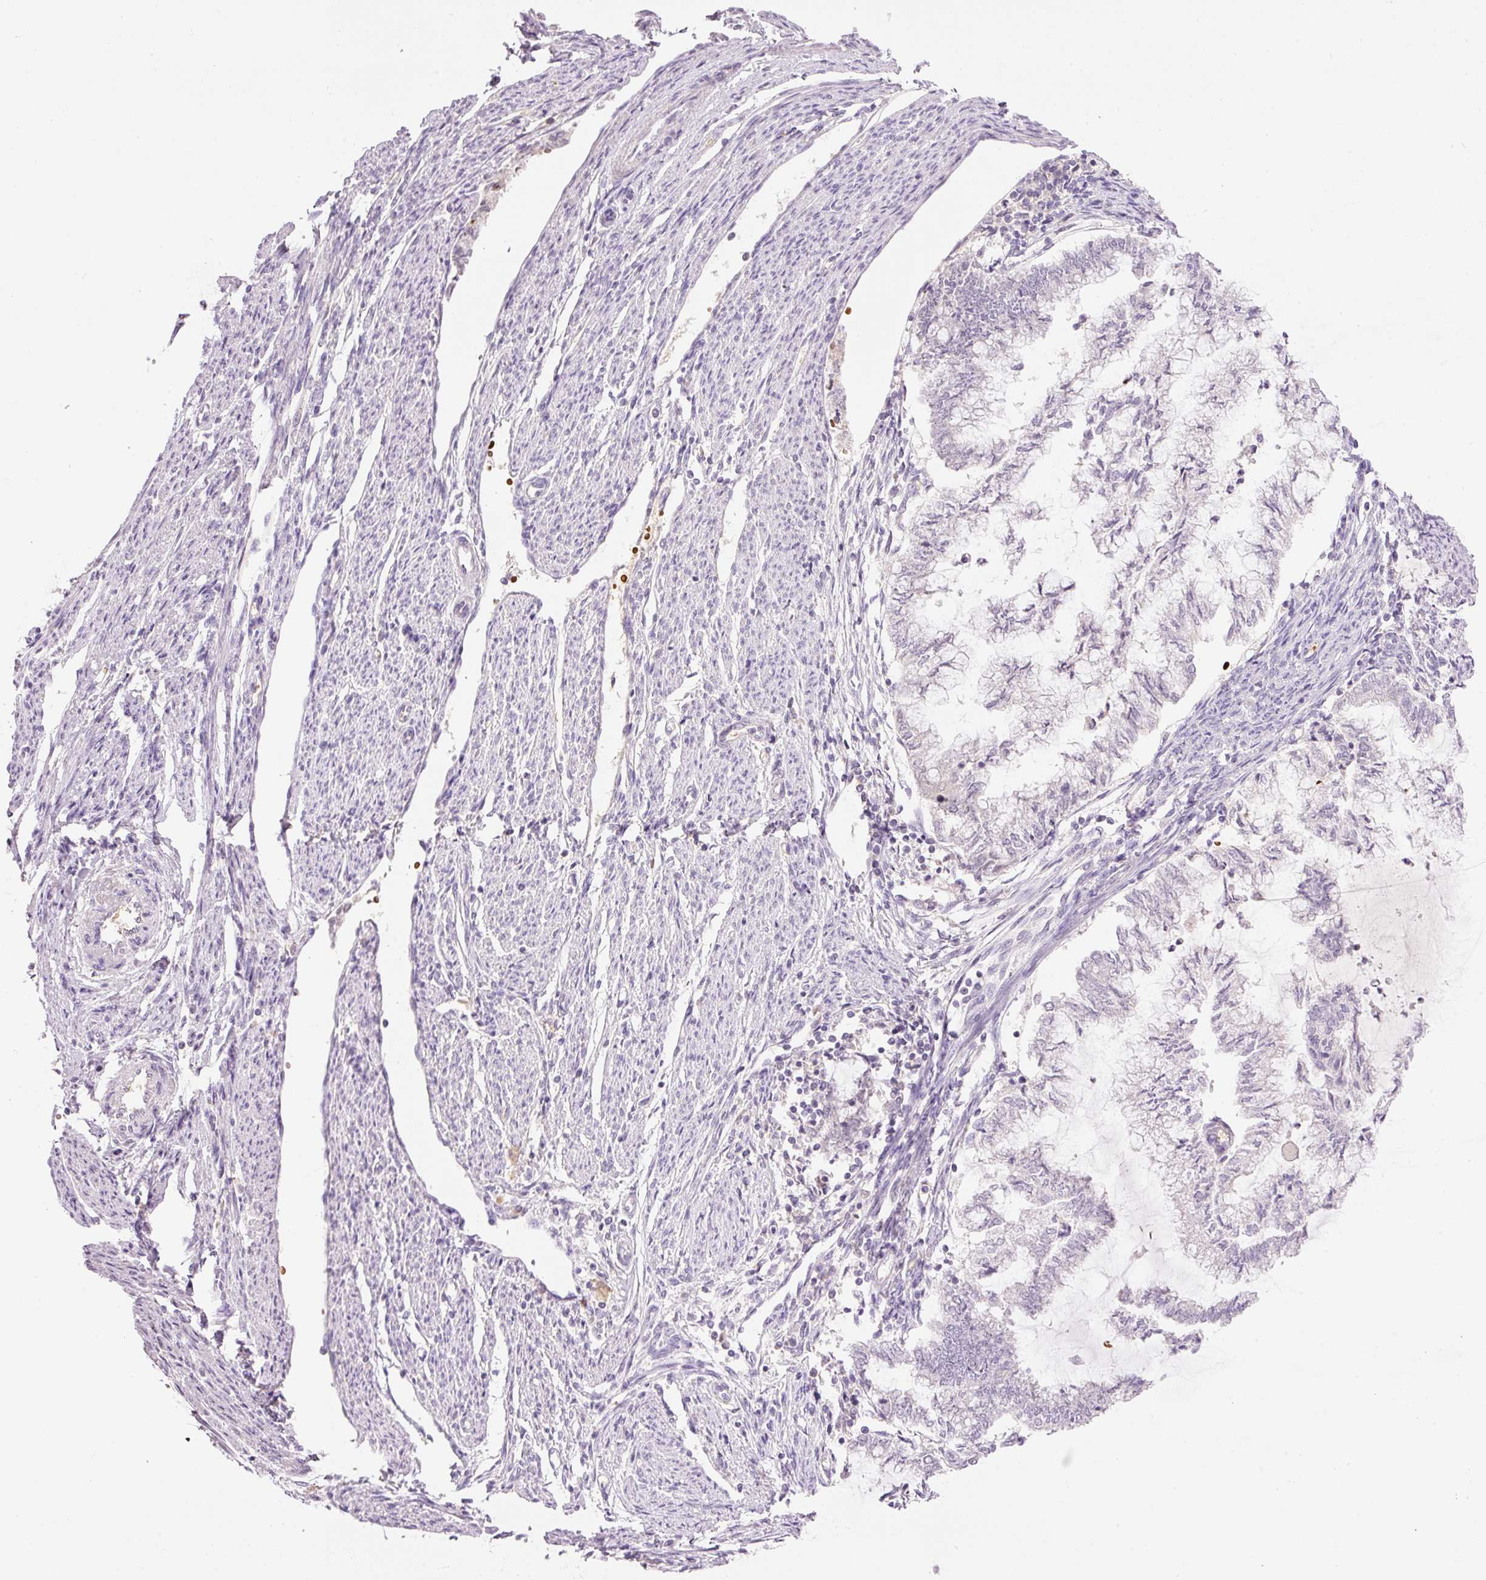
{"staining": {"intensity": "negative", "quantity": "none", "location": "none"}, "tissue": "endometrial cancer", "cell_type": "Tumor cells", "image_type": "cancer", "snomed": [{"axis": "morphology", "description": "Adenocarcinoma, NOS"}, {"axis": "topography", "description": "Endometrium"}], "caption": "Immunohistochemistry (IHC) histopathology image of human endometrial cancer (adenocarcinoma) stained for a protein (brown), which reveals no expression in tumor cells.", "gene": "LY6G6D", "patient": {"sex": "female", "age": 79}}